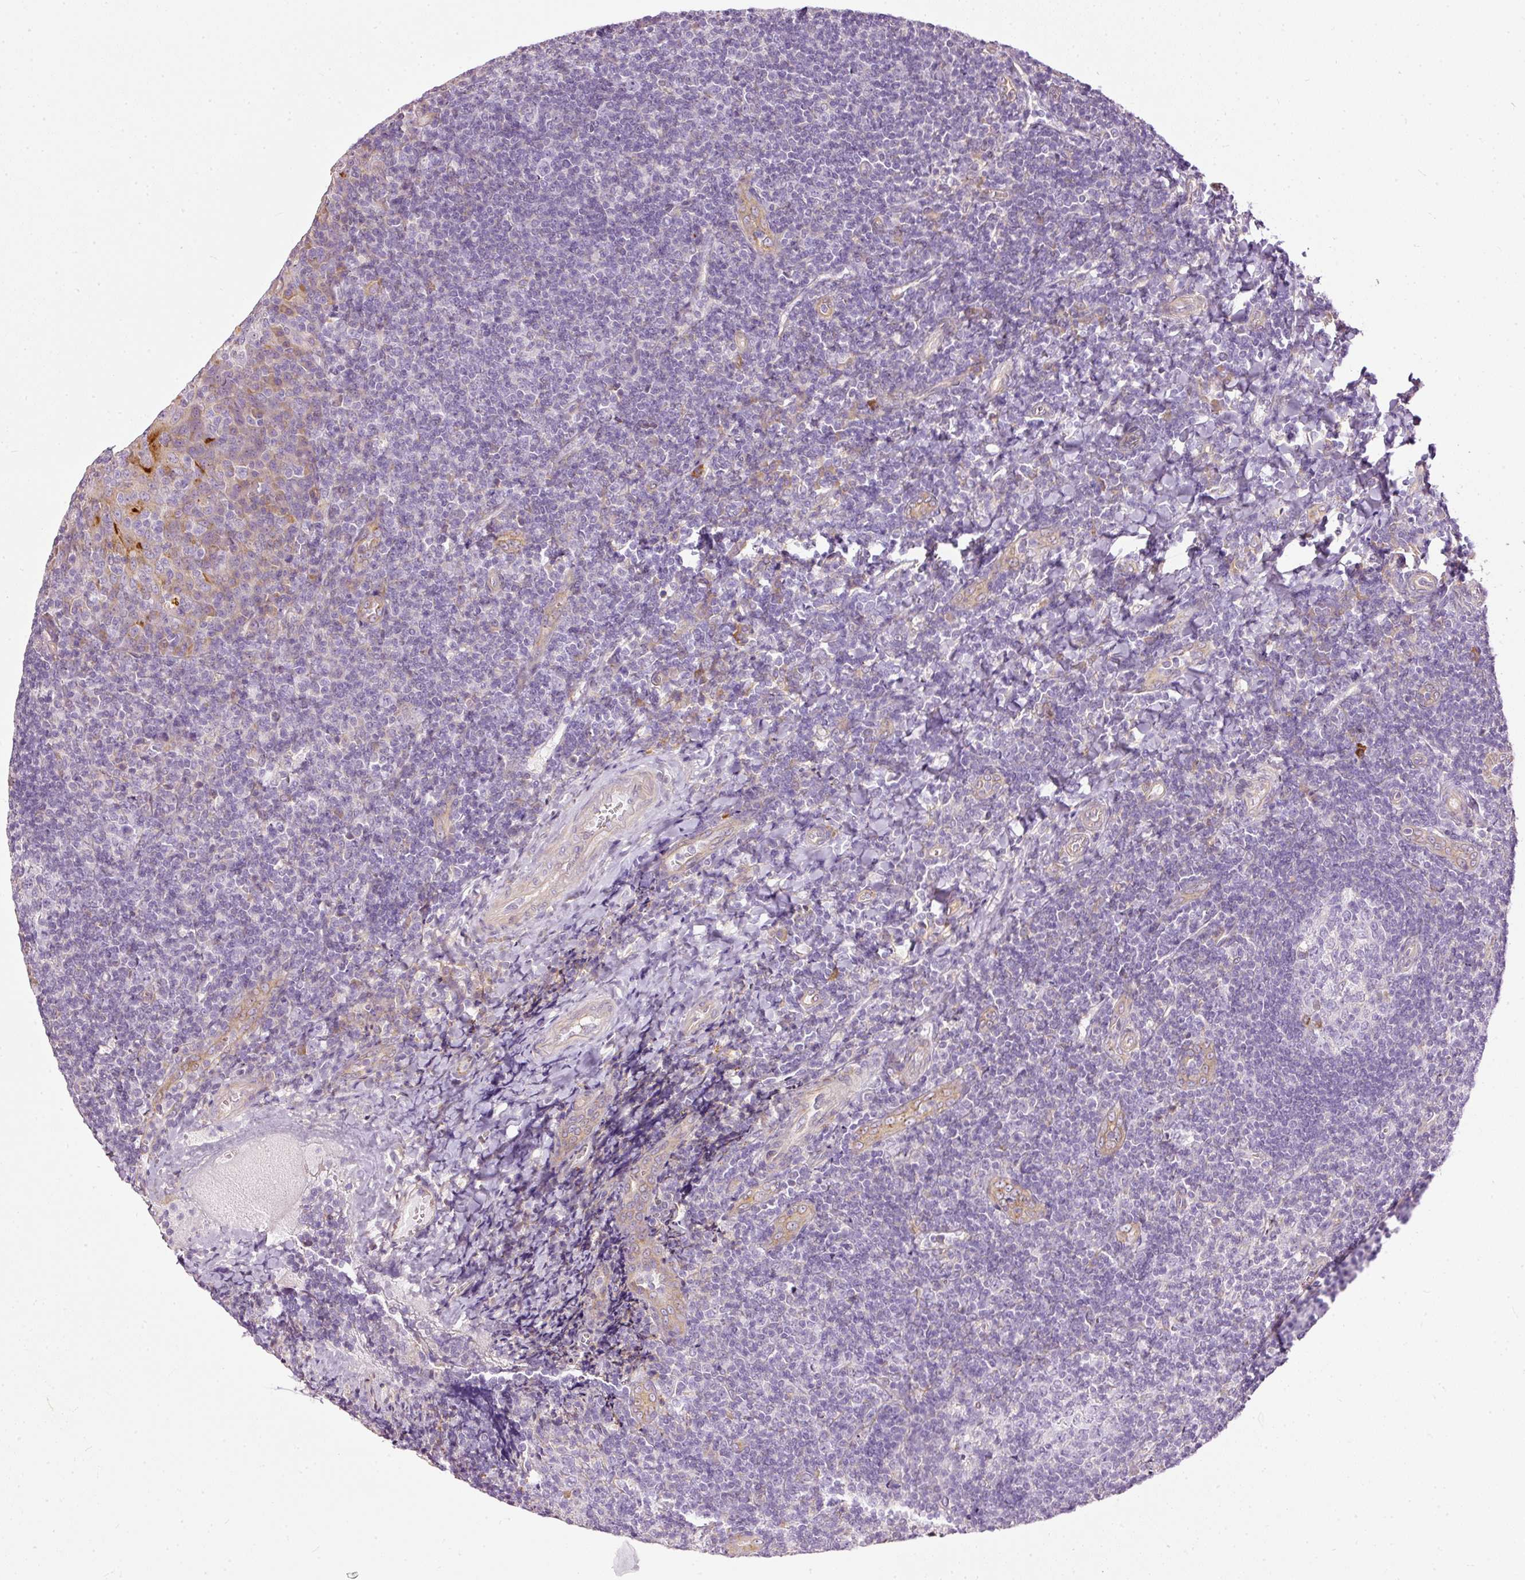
{"staining": {"intensity": "moderate", "quantity": "<25%", "location": "cytoplasmic/membranous"}, "tissue": "tonsil", "cell_type": "Germinal center cells", "image_type": "normal", "snomed": [{"axis": "morphology", "description": "Normal tissue, NOS"}, {"axis": "topography", "description": "Tonsil"}], "caption": "DAB immunohistochemical staining of unremarkable tonsil exhibits moderate cytoplasmic/membranous protein expression in approximately <25% of germinal center cells. (Stains: DAB in brown, nuclei in blue, Microscopy: brightfield microscopy at high magnification).", "gene": "PAQR9", "patient": {"sex": "male", "age": 17}}